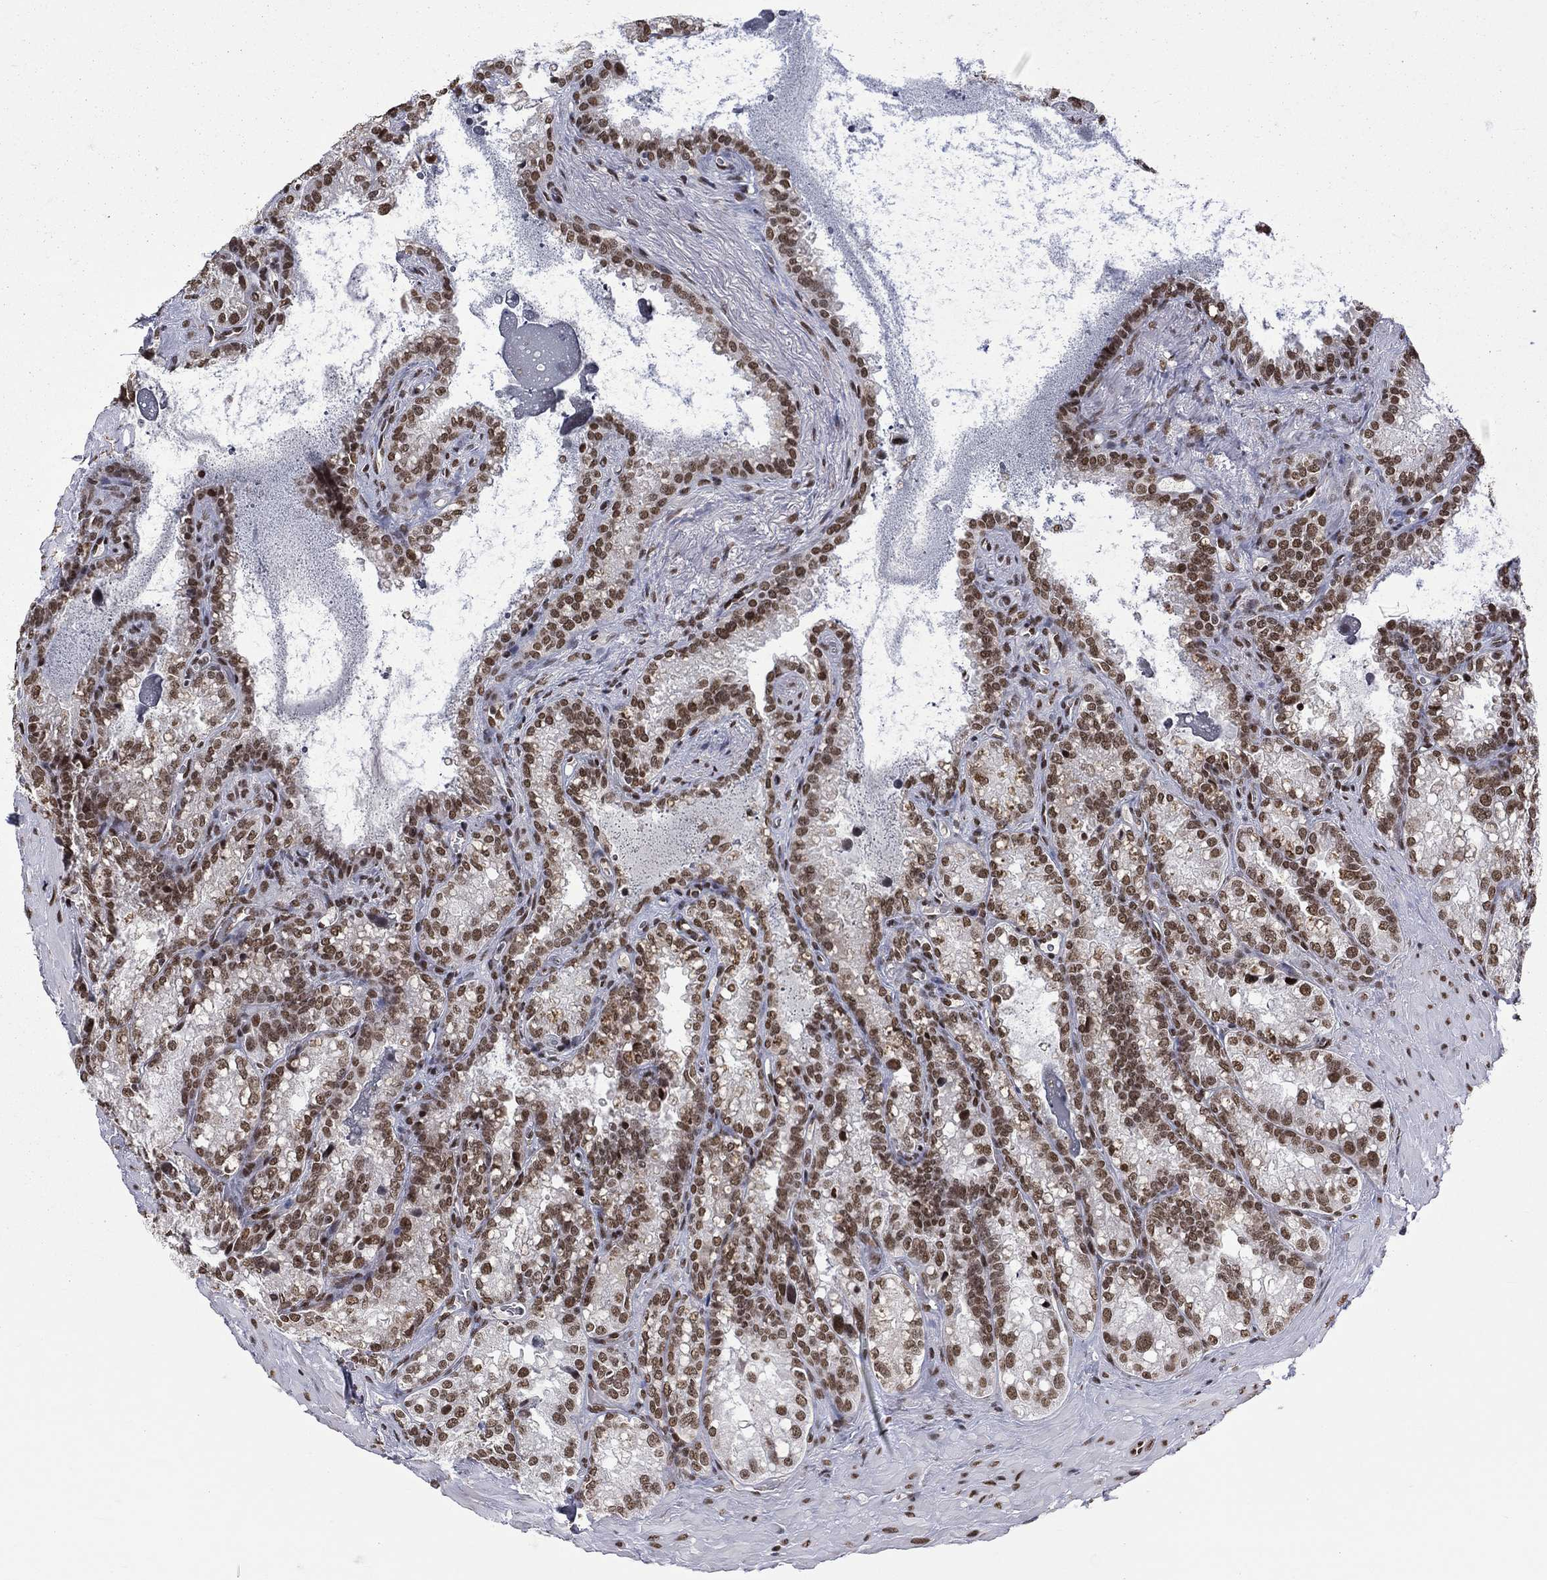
{"staining": {"intensity": "strong", "quantity": ">75%", "location": "nuclear"}, "tissue": "seminal vesicle", "cell_type": "Glandular cells", "image_type": "normal", "snomed": [{"axis": "morphology", "description": "Normal tissue, NOS"}, {"axis": "topography", "description": "Seminal veicle"}], "caption": "Seminal vesicle stained with DAB (3,3'-diaminobenzidine) immunohistochemistry (IHC) displays high levels of strong nuclear expression in about >75% of glandular cells.", "gene": "C5orf24", "patient": {"sex": "male", "age": 68}}